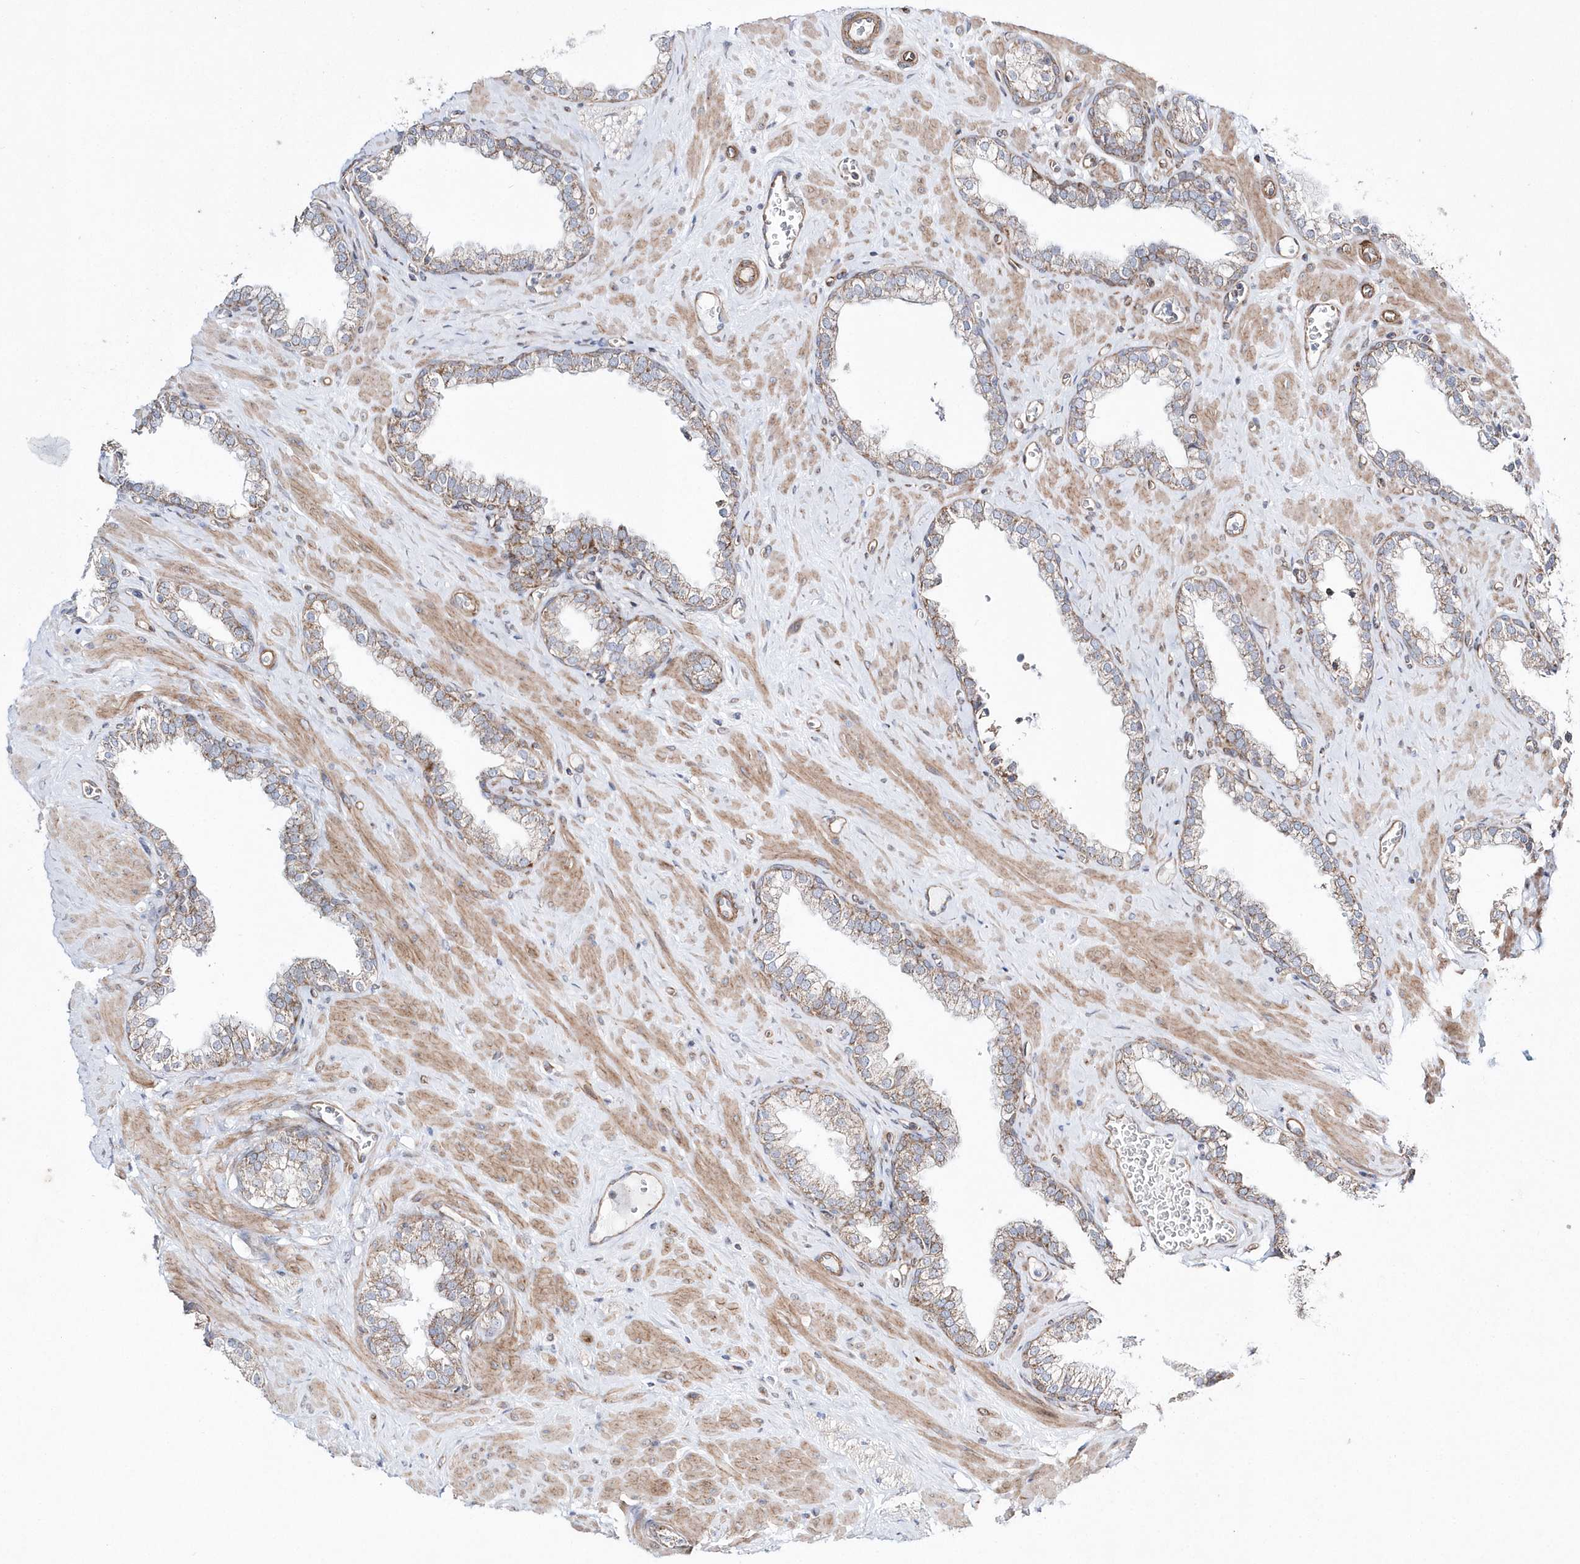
{"staining": {"intensity": "weak", "quantity": ">75%", "location": "cytoplasmic/membranous"}, "tissue": "prostate", "cell_type": "Glandular cells", "image_type": "normal", "snomed": [{"axis": "morphology", "description": "Normal tissue, NOS"}, {"axis": "morphology", "description": "Urothelial carcinoma, Low grade"}, {"axis": "topography", "description": "Urinary bladder"}, {"axis": "topography", "description": "Prostate"}], "caption": "Immunohistochemistry of normal human prostate demonstrates low levels of weak cytoplasmic/membranous staining in approximately >75% of glandular cells.", "gene": "OPA1", "patient": {"sex": "male", "age": 60}}